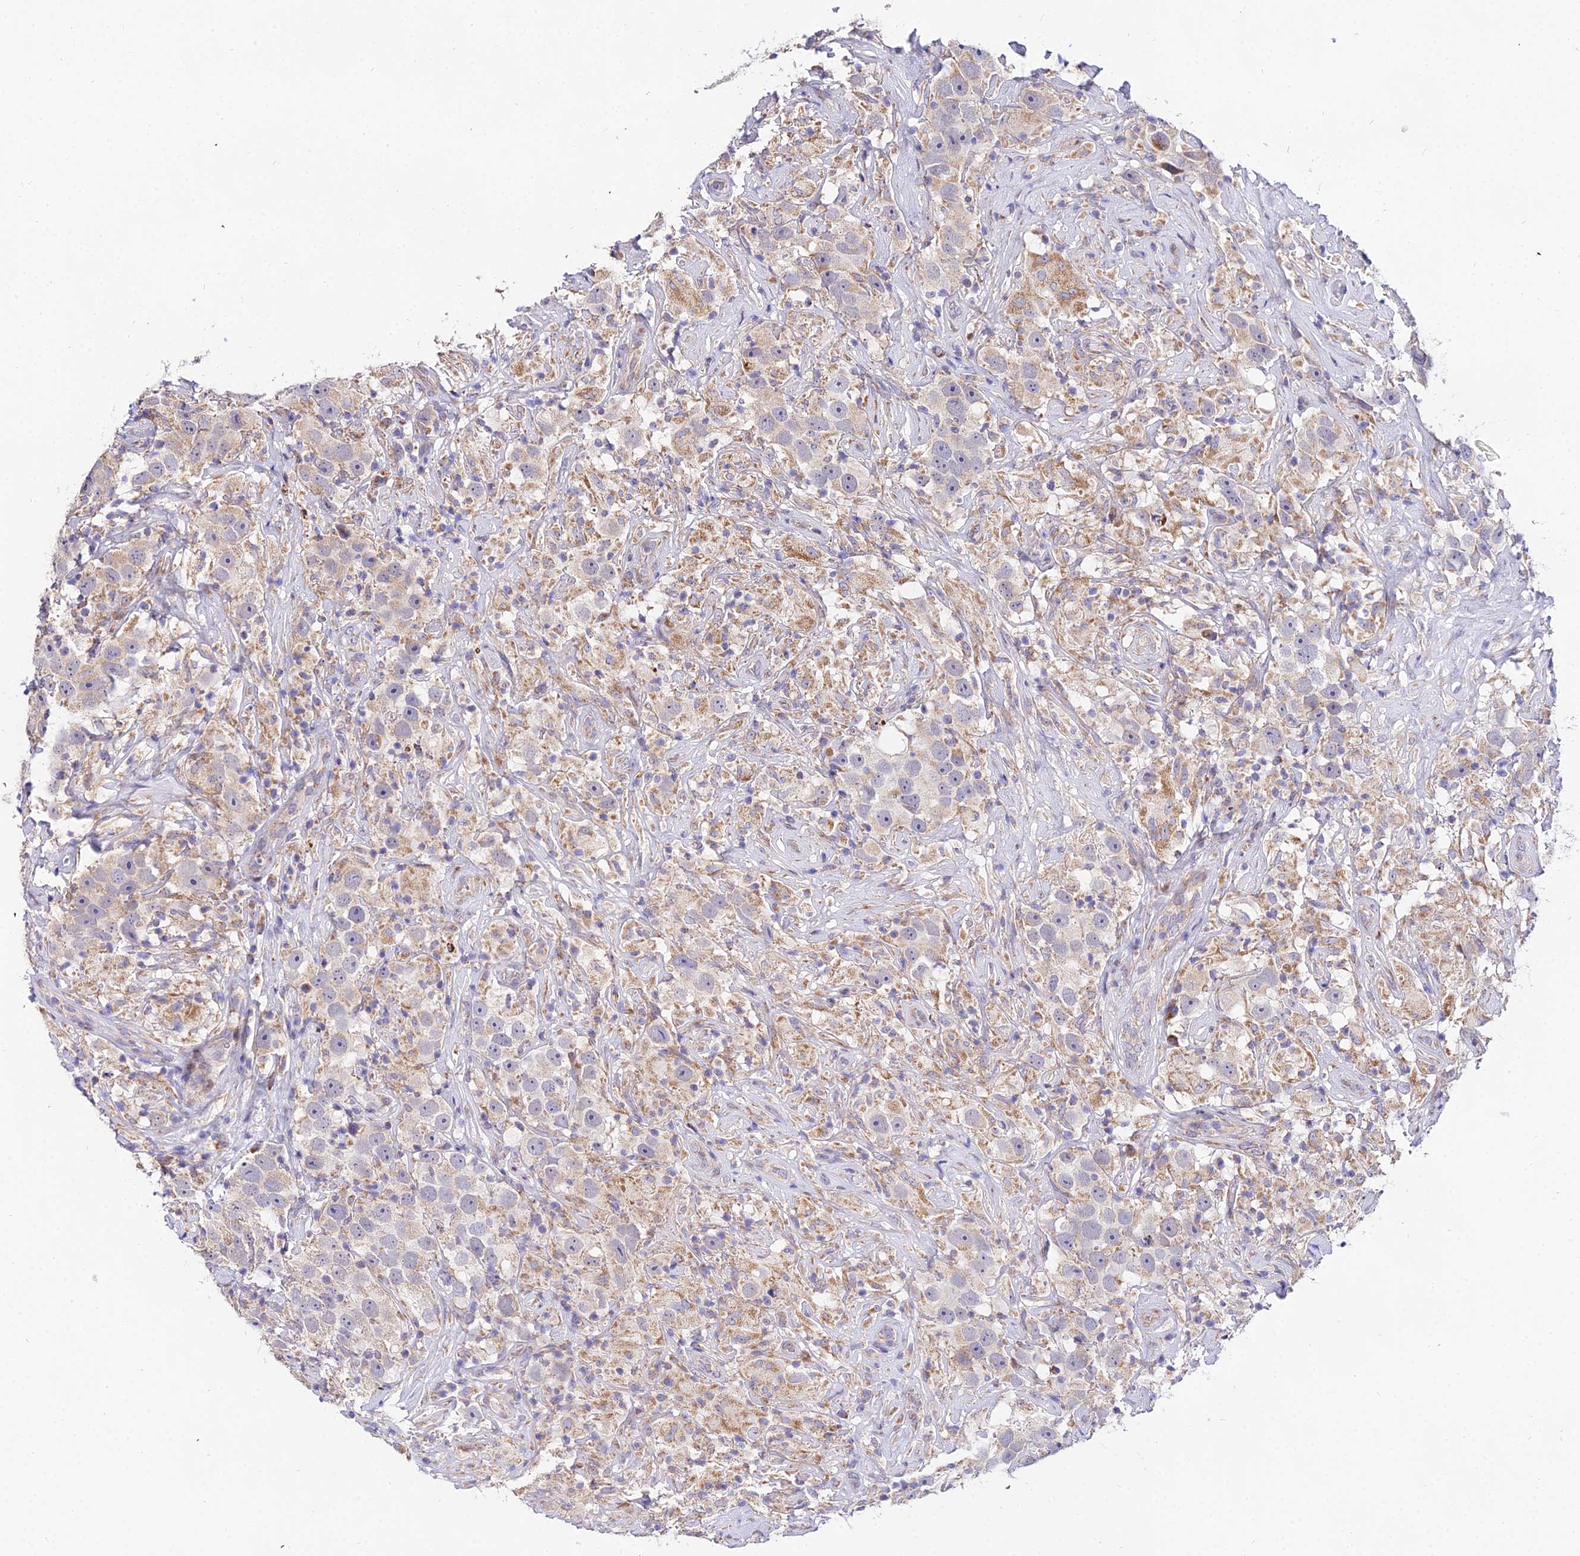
{"staining": {"intensity": "weak", "quantity": "<25%", "location": "cytoplasmic/membranous"}, "tissue": "testis cancer", "cell_type": "Tumor cells", "image_type": "cancer", "snomed": [{"axis": "morphology", "description": "Seminoma, NOS"}, {"axis": "topography", "description": "Testis"}], "caption": "IHC micrograph of testis cancer (seminoma) stained for a protein (brown), which reveals no expression in tumor cells.", "gene": "ATP5PB", "patient": {"sex": "male", "age": 49}}